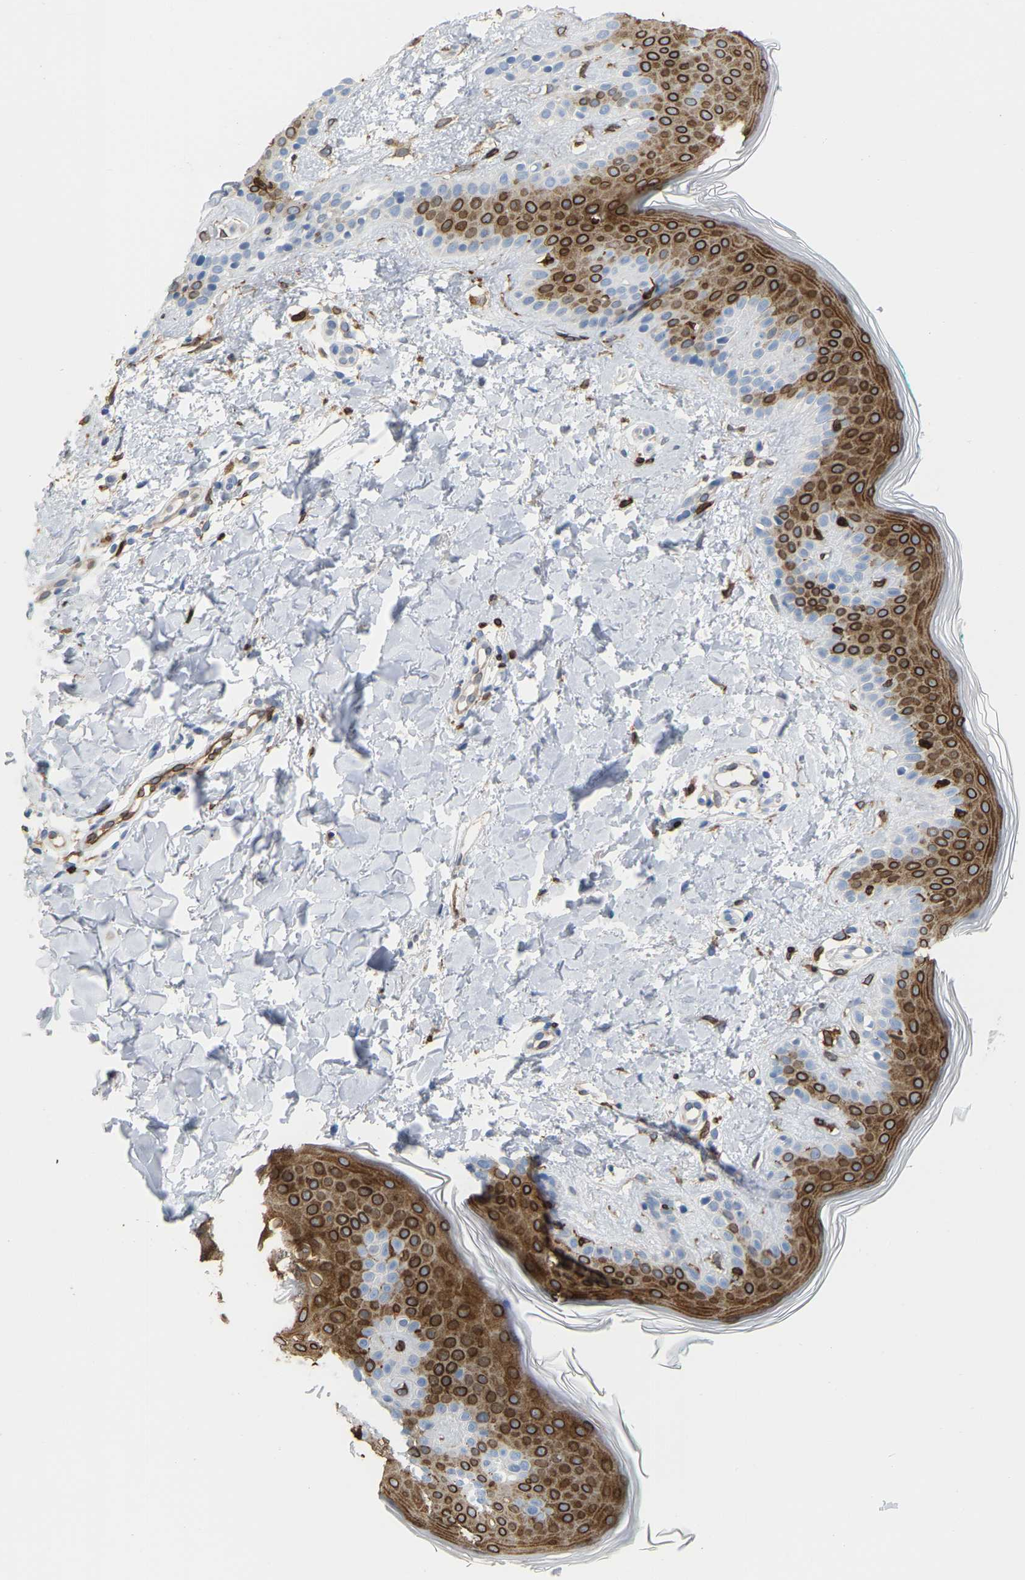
{"staining": {"intensity": "negative", "quantity": "none", "location": "none"}, "tissue": "skin", "cell_type": "Fibroblasts", "image_type": "normal", "snomed": [{"axis": "morphology", "description": "Normal tissue, NOS"}, {"axis": "topography", "description": "Skin"}], "caption": "Immunohistochemistry photomicrograph of benign skin: human skin stained with DAB exhibits no significant protein staining in fibroblasts.", "gene": "PTGS1", "patient": {"sex": "male", "age": 30}}